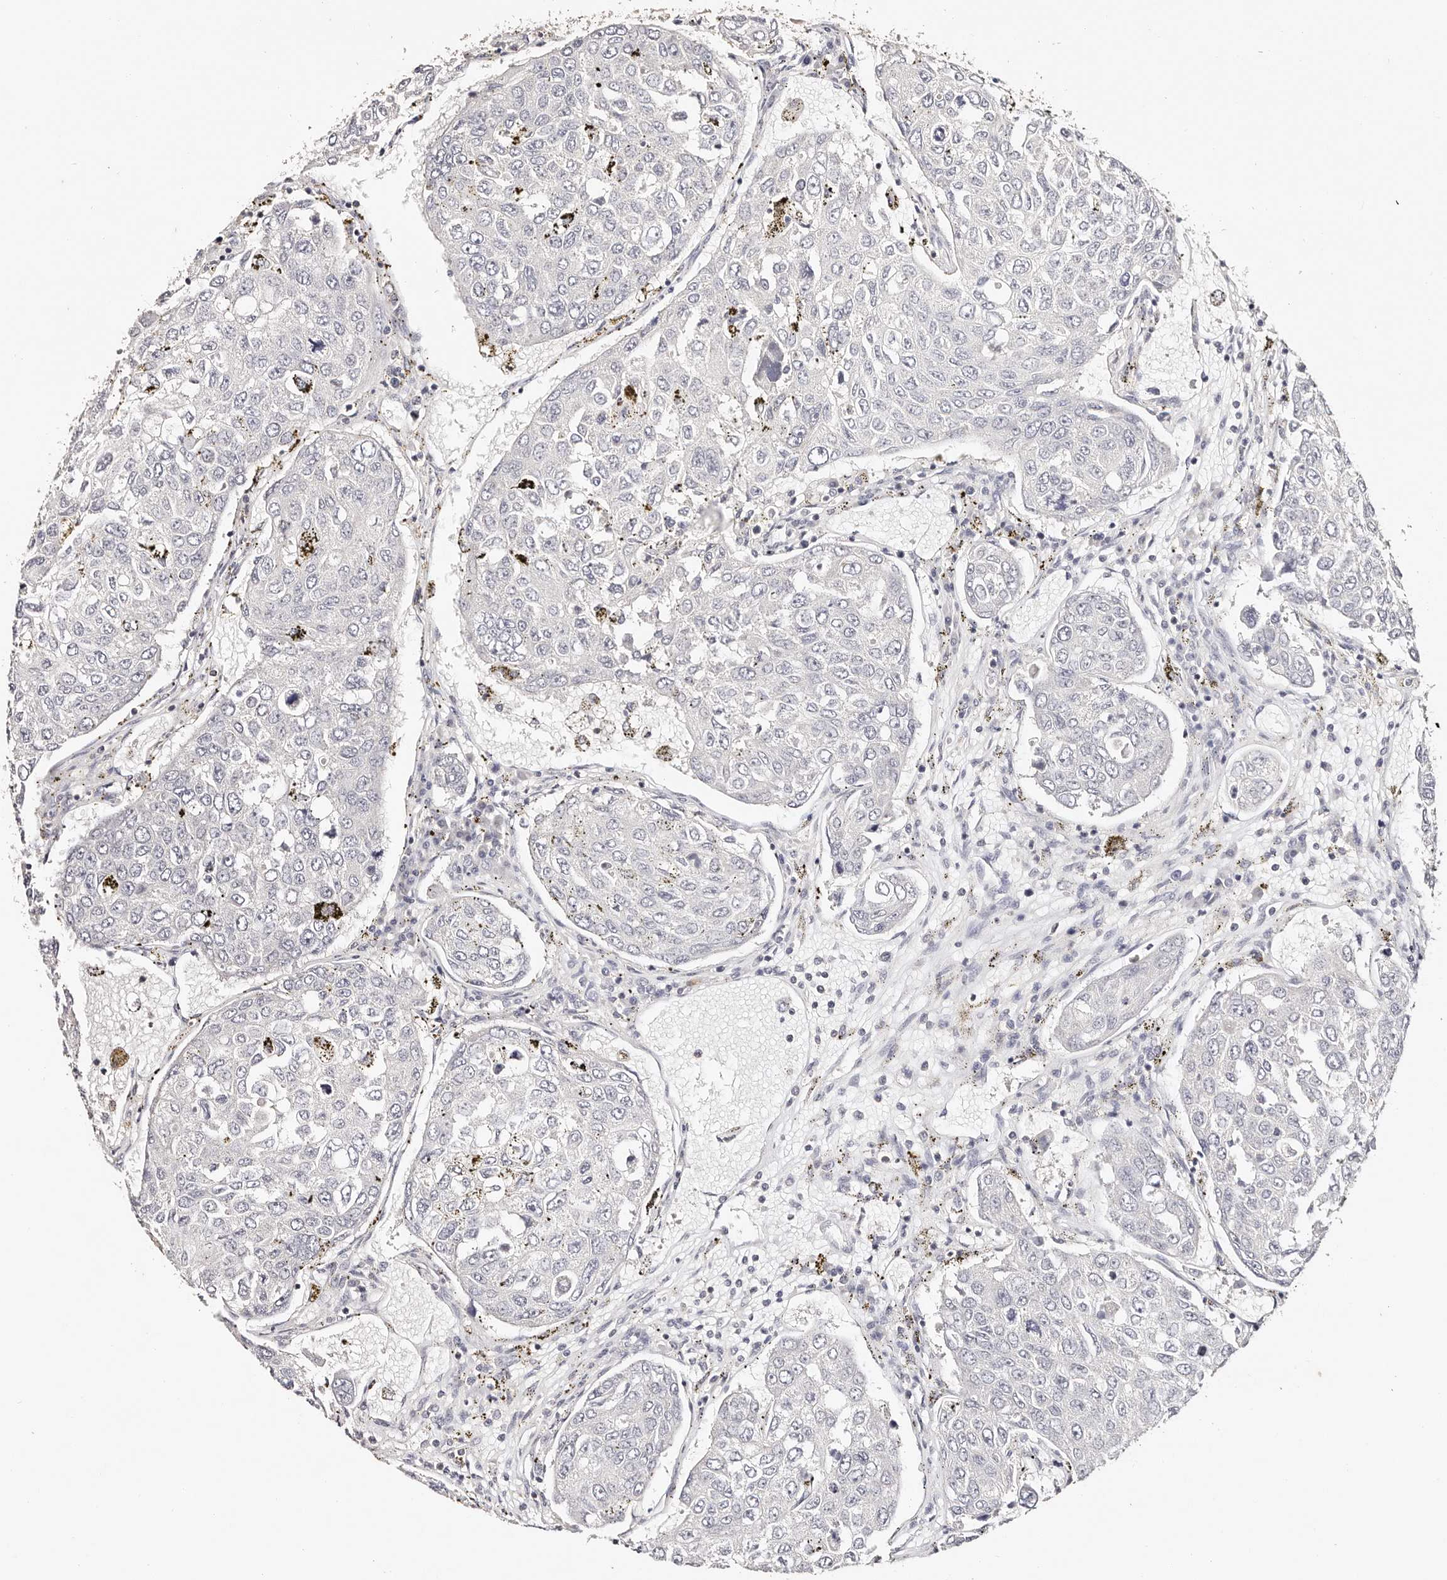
{"staining": {"intensity": "negative", "quantity": "none", "location": "none"}, "tissue": "urothelial cancer", "cell_type": "Tumor cells", "image_type": "cancer", "snomed": [{"axis": "morphology", "description": "Urothelial carcinoma, High grade"}, {"axis": "topography", "description": "Lymph node"}, {"axis": "topography", "description": "Urinary bladder"}], "caption": "IHC histopathology image of high-grade urothelial carcinoma stained for a protein (brown), which reveals no positivity in tumor cells.", "gene": "IQGAP3", "patient": {"sex": "male", "age": 51}}